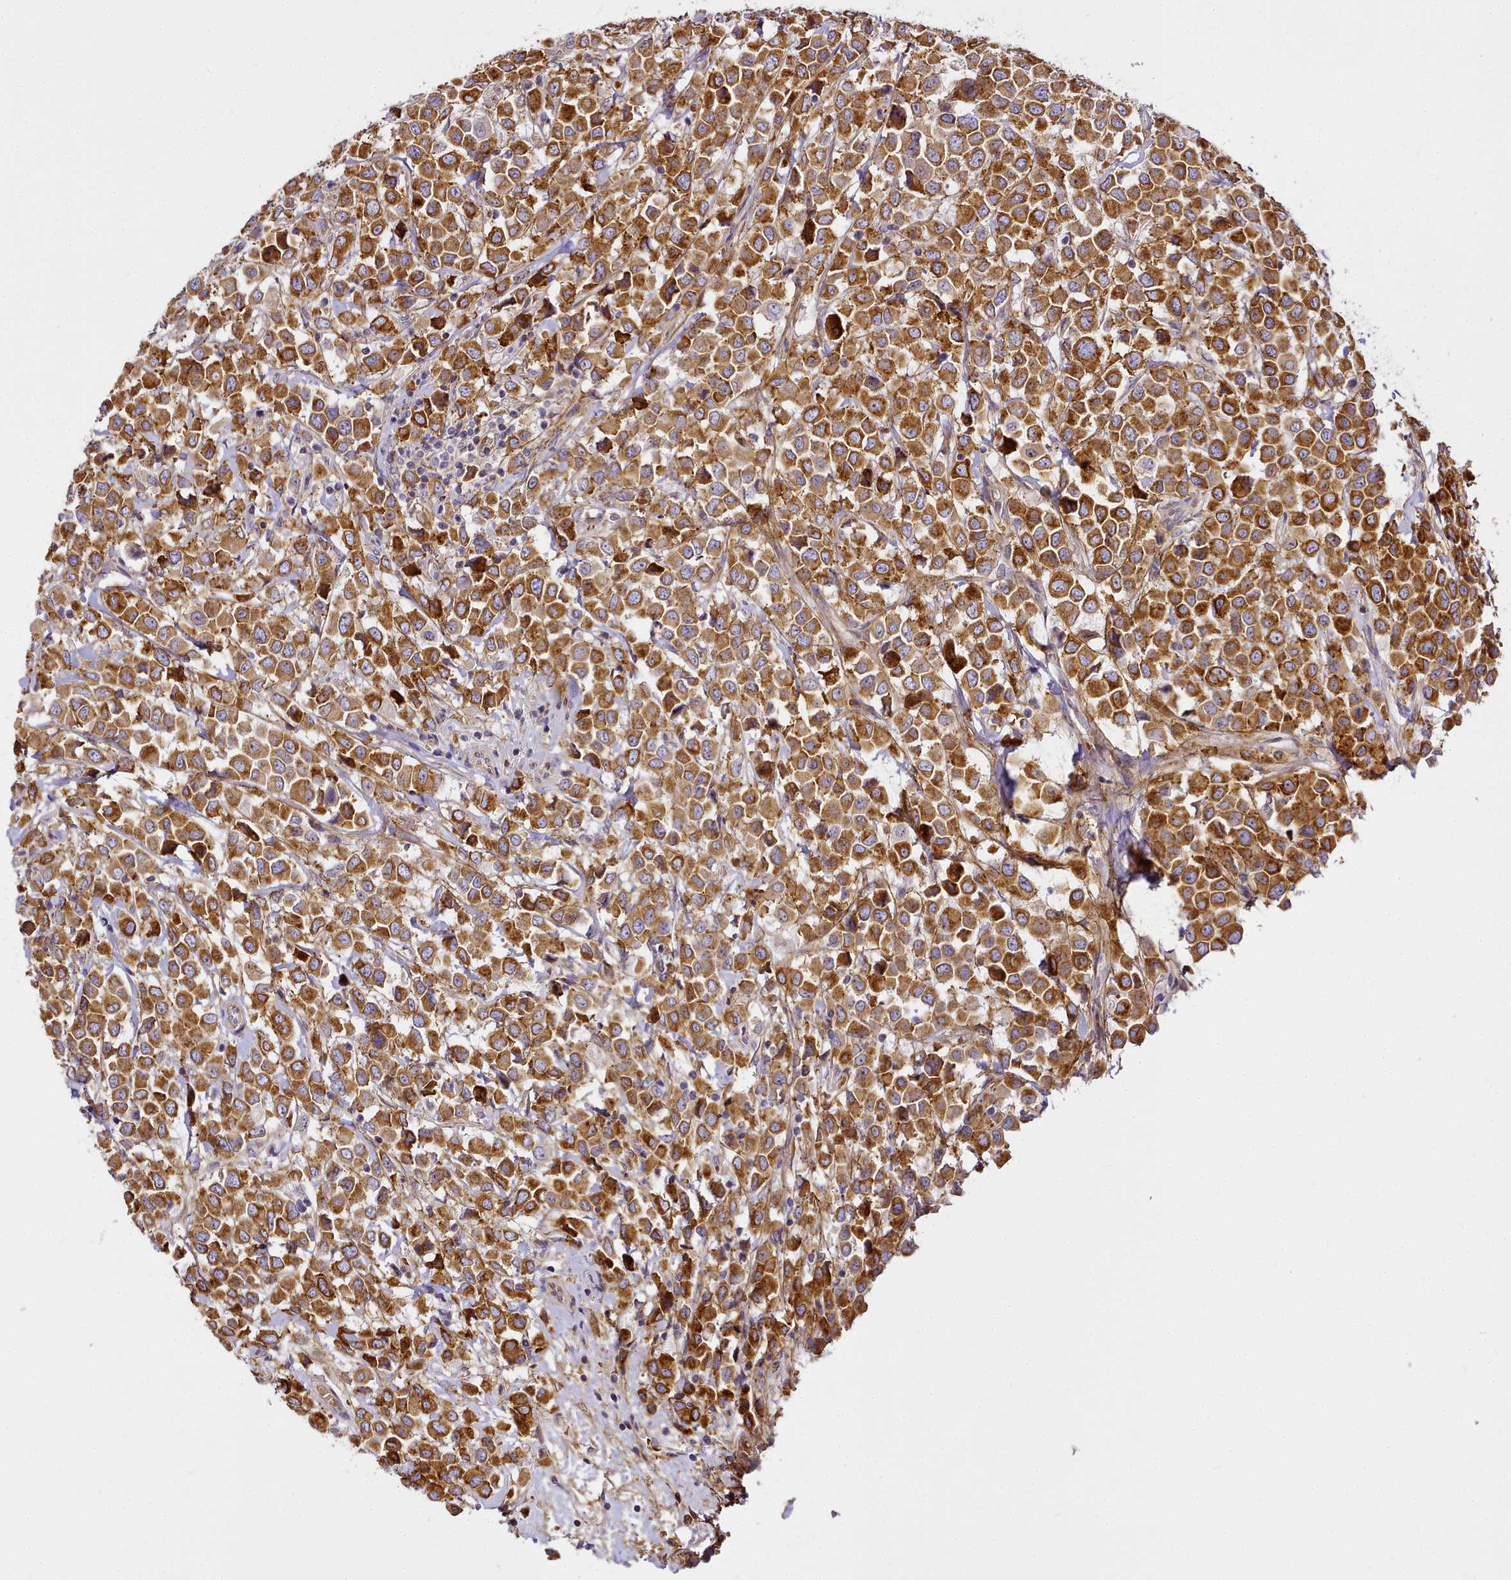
{"staining": {"intensity": "moderate", "quantity": ">75%", "location": "cytoplasmic/membranous"}, "tissue": "breast cancer", "cell_type": "Tumor cells", "image_type": "cancer", "snomed": [{"axis": "morphology", "description": "Duct carcinoma"}, {"axis": "topography", "description": "Breast"}], "caption": "Breast cancer tissue displays moderate cytoplasmic/membranous expression in about >75% of tumor cells, visualized by immunohistochemistry.", "gene": "NBPF1", "patient": {"sex": "female", "age": 61}}